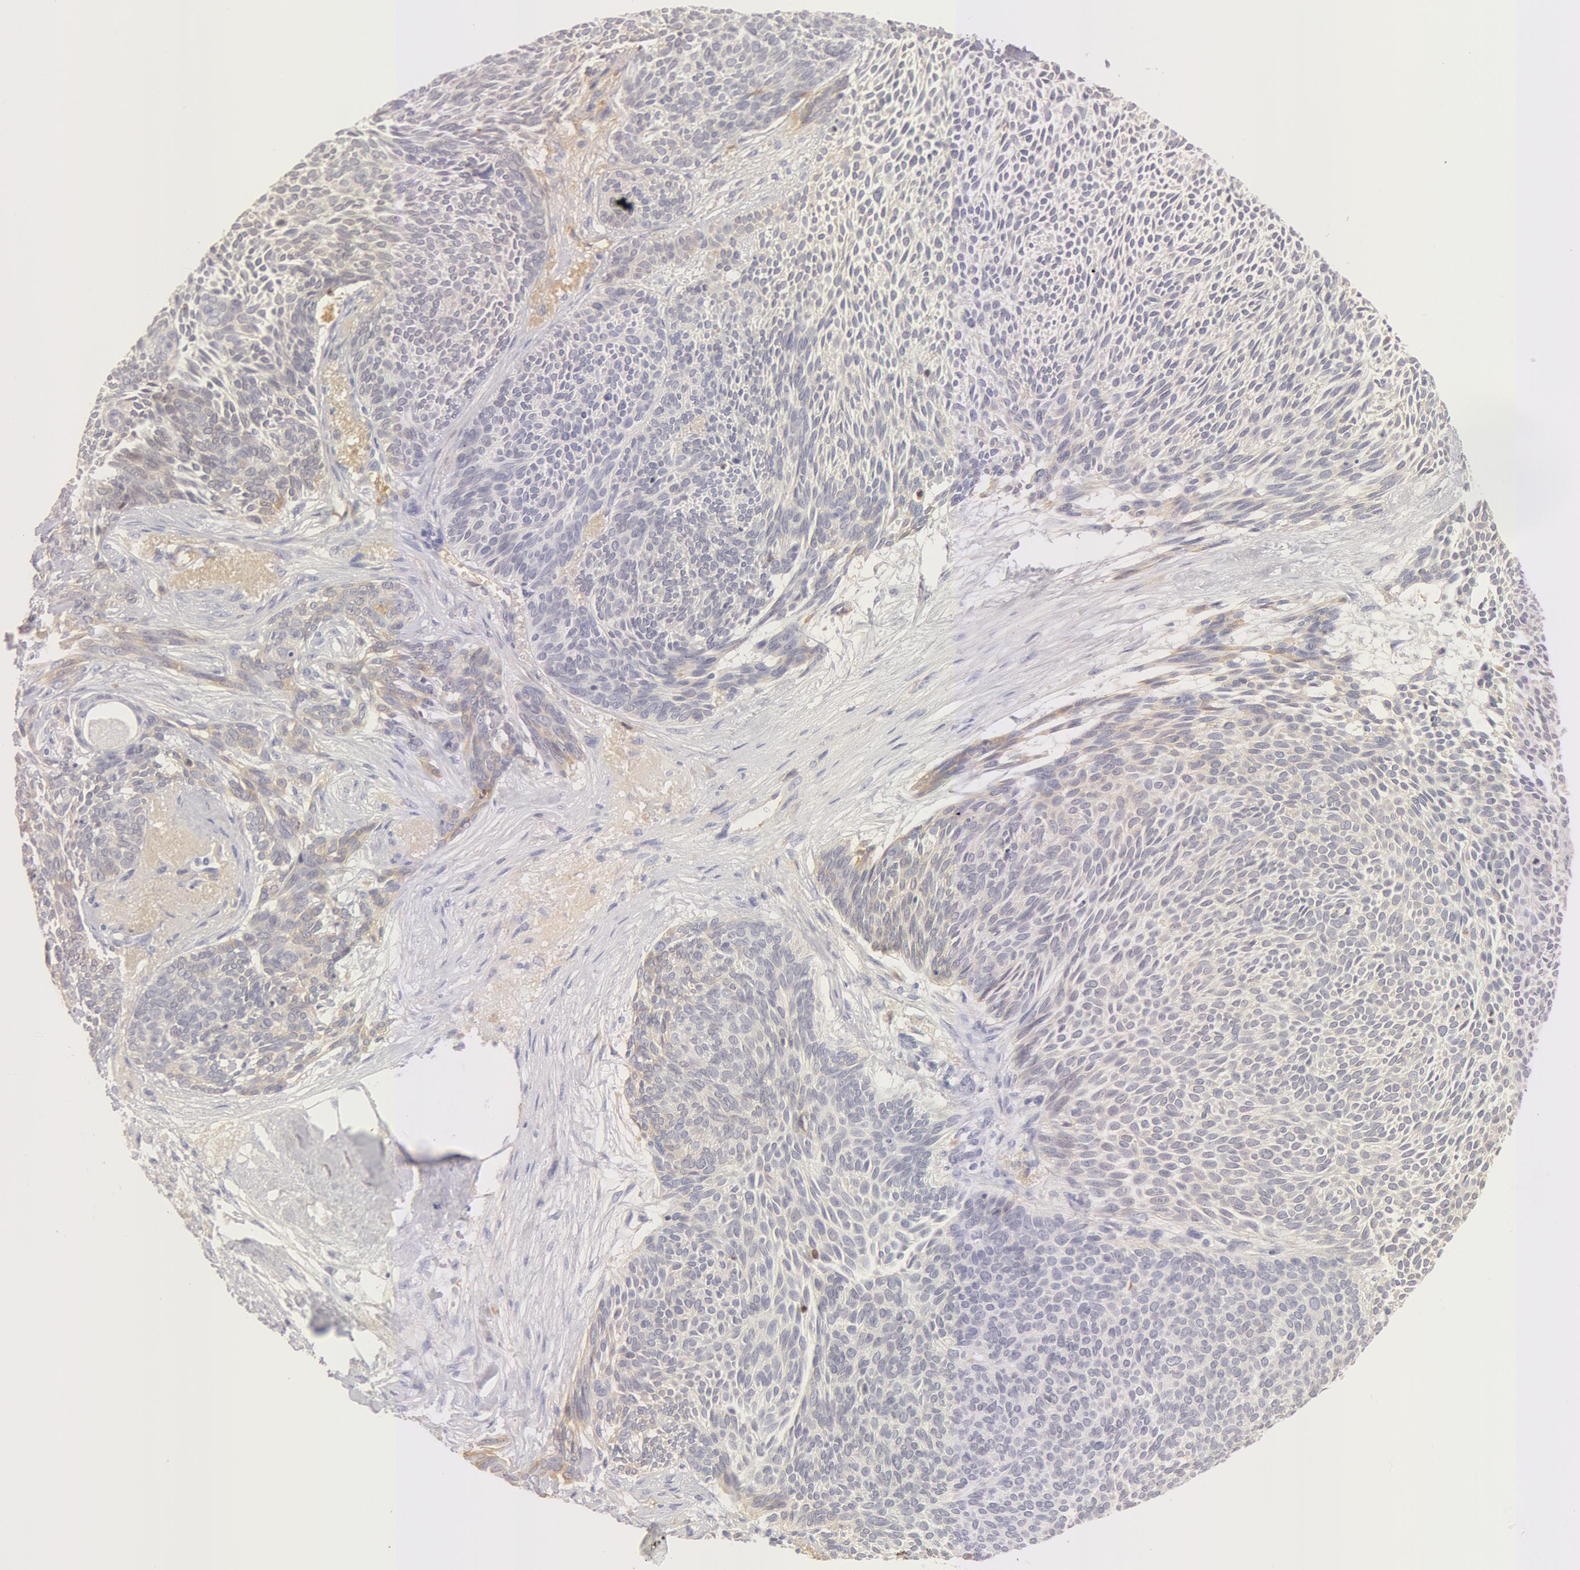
{"staining": {"intensity": "negative", "quantity": "none", "location": "none"}, "tissue": "skin cancer", "cell_type": "Tumor cells", "image_type": "cancer", "snomed": [{"axis": "morphology", "description": "Basal cell carcinoma"}, {"axis": "topography", "description": "Skin"}], "caption": "Immunohistochemical staining of human skin basal cell carcinoma exhibits no significant positivity in tumor cells.", "gene": "GC", "patient": {"sex": "male", "age": 84}}